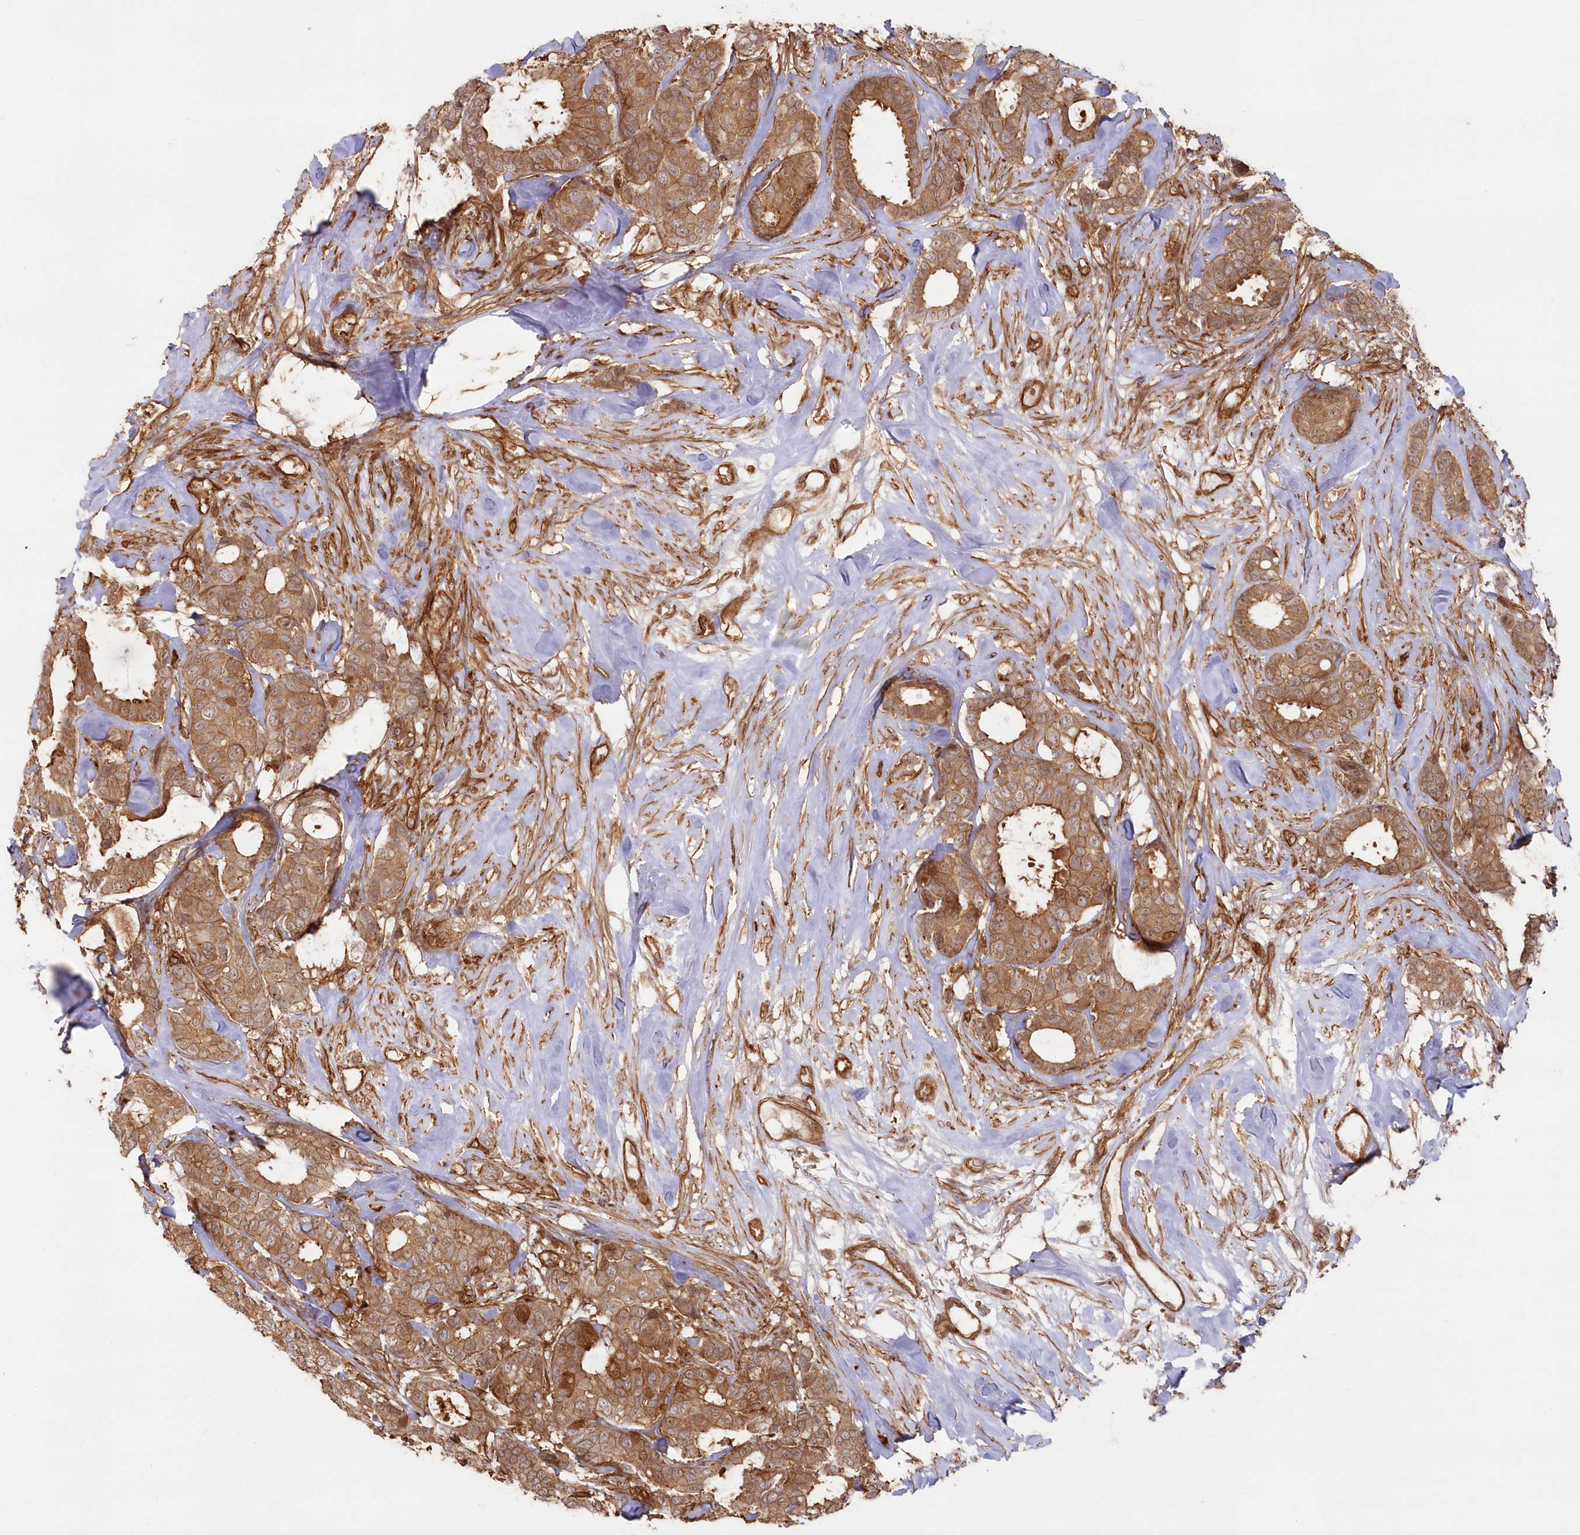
{"staining": {"intensity": "strong", "quantity": ">75%", "location": "cytoplasmic/membranous"}, "tissue": "breast cancer", "cell_type": "Tumor cells", "image_type": "cancer", "snomed": [{"axis": "morphology", "description": "Duct carcinoma"}, {"axis": "topography", "description": "Breast"}], "caption": "A brown stain labels strong cytoplasmic/membranous expression of a protein in breast cancer (infiltrating ductal carcinoma) tumor cells. (brown staining indicates protein expression, while blue staining denotes nuclei).", "gene": "RGCC", "patient": {"sex": "female", "age": 87}}